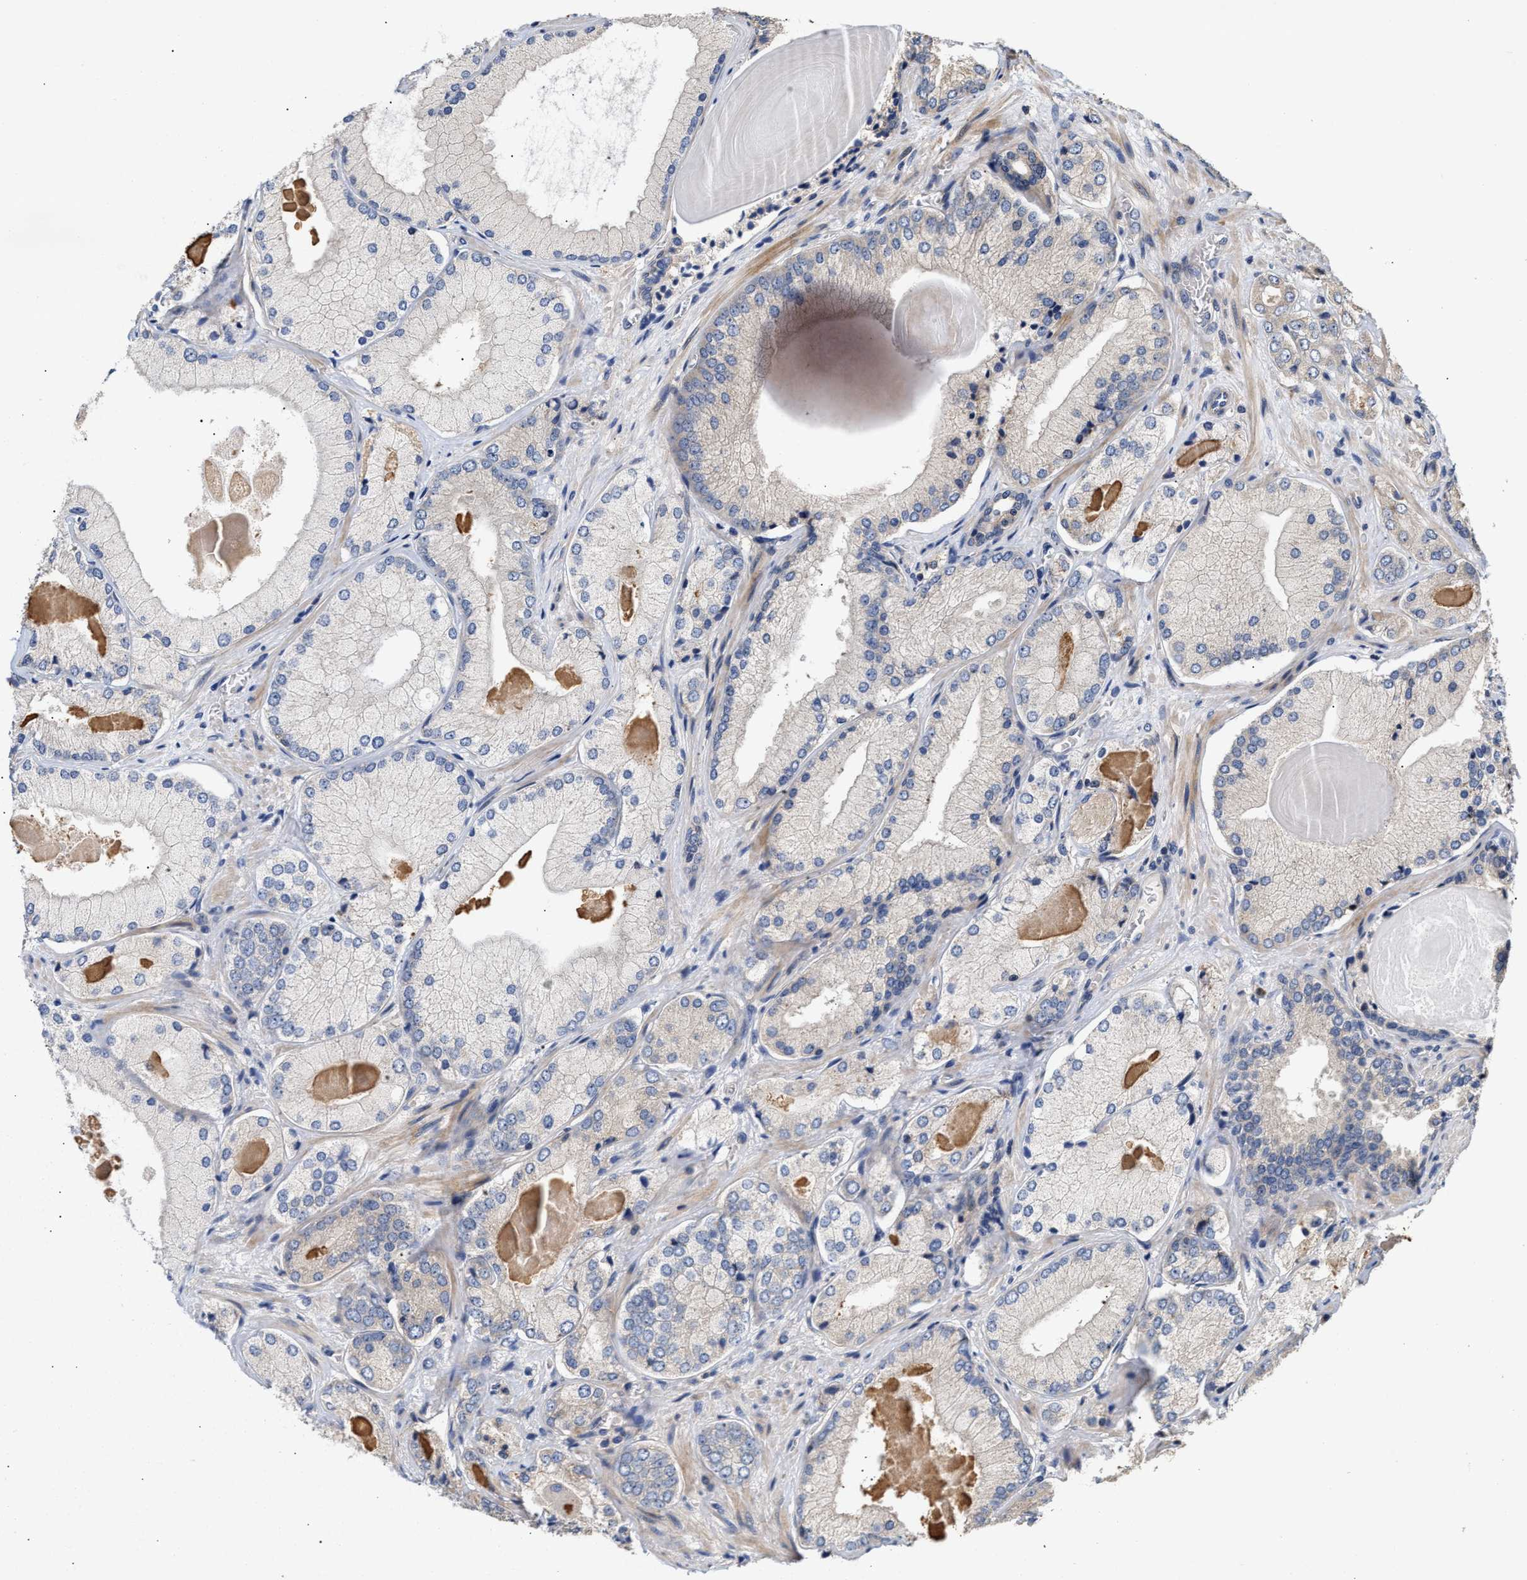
{"staining": {"intensity": "negative", "quantity": "none", "location": "none"}, "tissue": "prostate cancer", "cell_type": "Tumor cells", "image_type": "cancer", "snomed": [{"axis": "morphology", "description": "Adenocarcinoma, Low grade"}, {"axis": "topography", "description": "Prostate"}], "caption": "Immunohistochemistry (IHC) histopathology image of neoplastic tissue: human prostate cancer stained with DAB demonstrates no significant protein expression in tumor cells.", "gene": "CLIP2", "patient": {"sex": "male", "age": 65}}